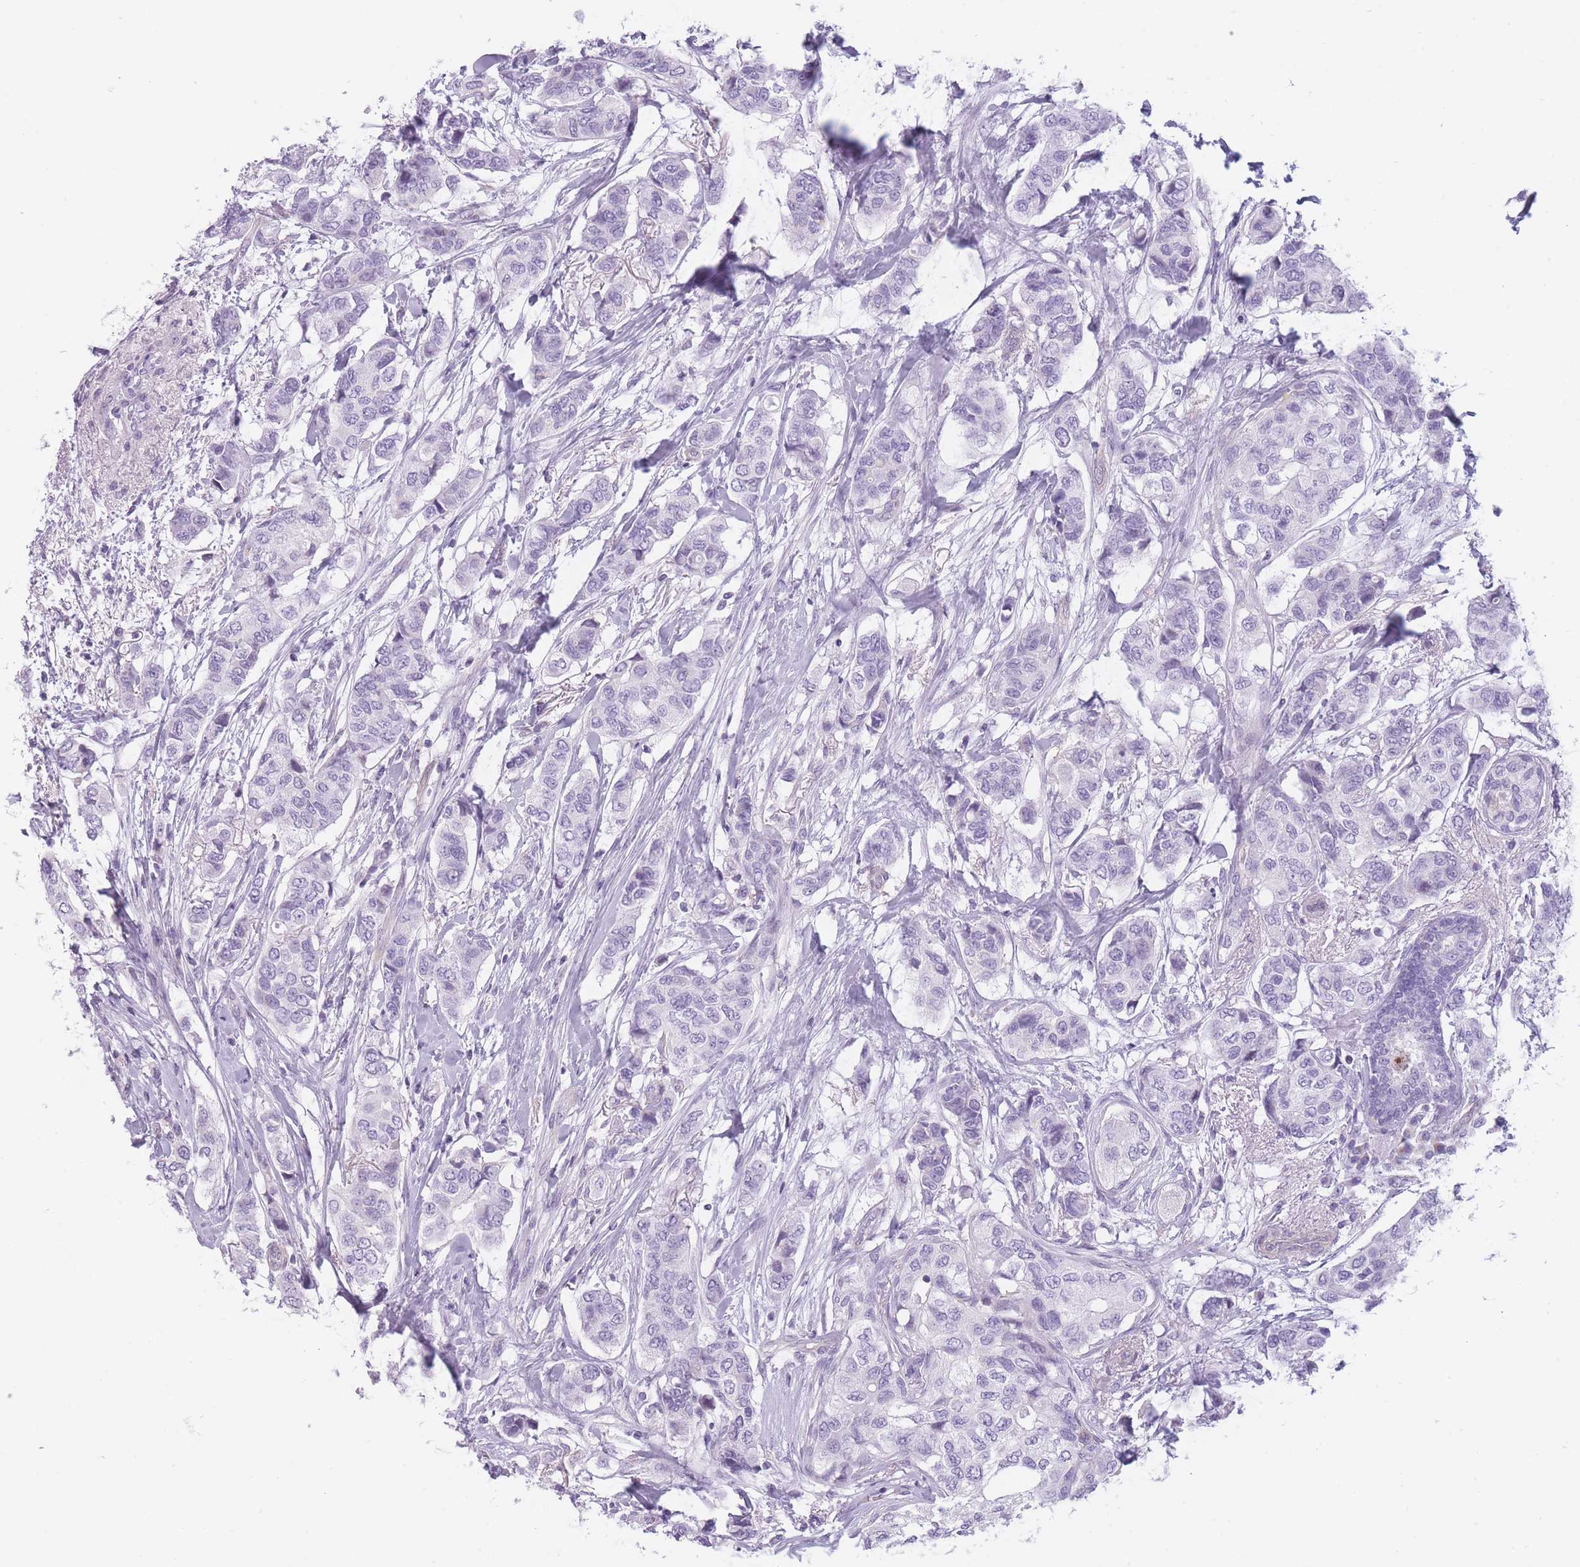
{"staining": {"intensity": "negative", "quantity": "none", "location": "none"}, "tissue": "breast cancer", "cell_type": "Tumor cells", "image_type": "cancer", "snomed": [{"axis": "morphology", "description": "Lobular carcinoma"}, {"axis": "topography", "description": "Breast"}], "caption": "Immunohistochemical staining of lobular carcinoma (breast) displays no significant positivity in tumor cells. (Brightfield microscopy of DAB (3,3'-diaminobenzidine) IHC at high magnification).", "gene": "GGT1", "patient": {"sex": "female", "age": 51}}